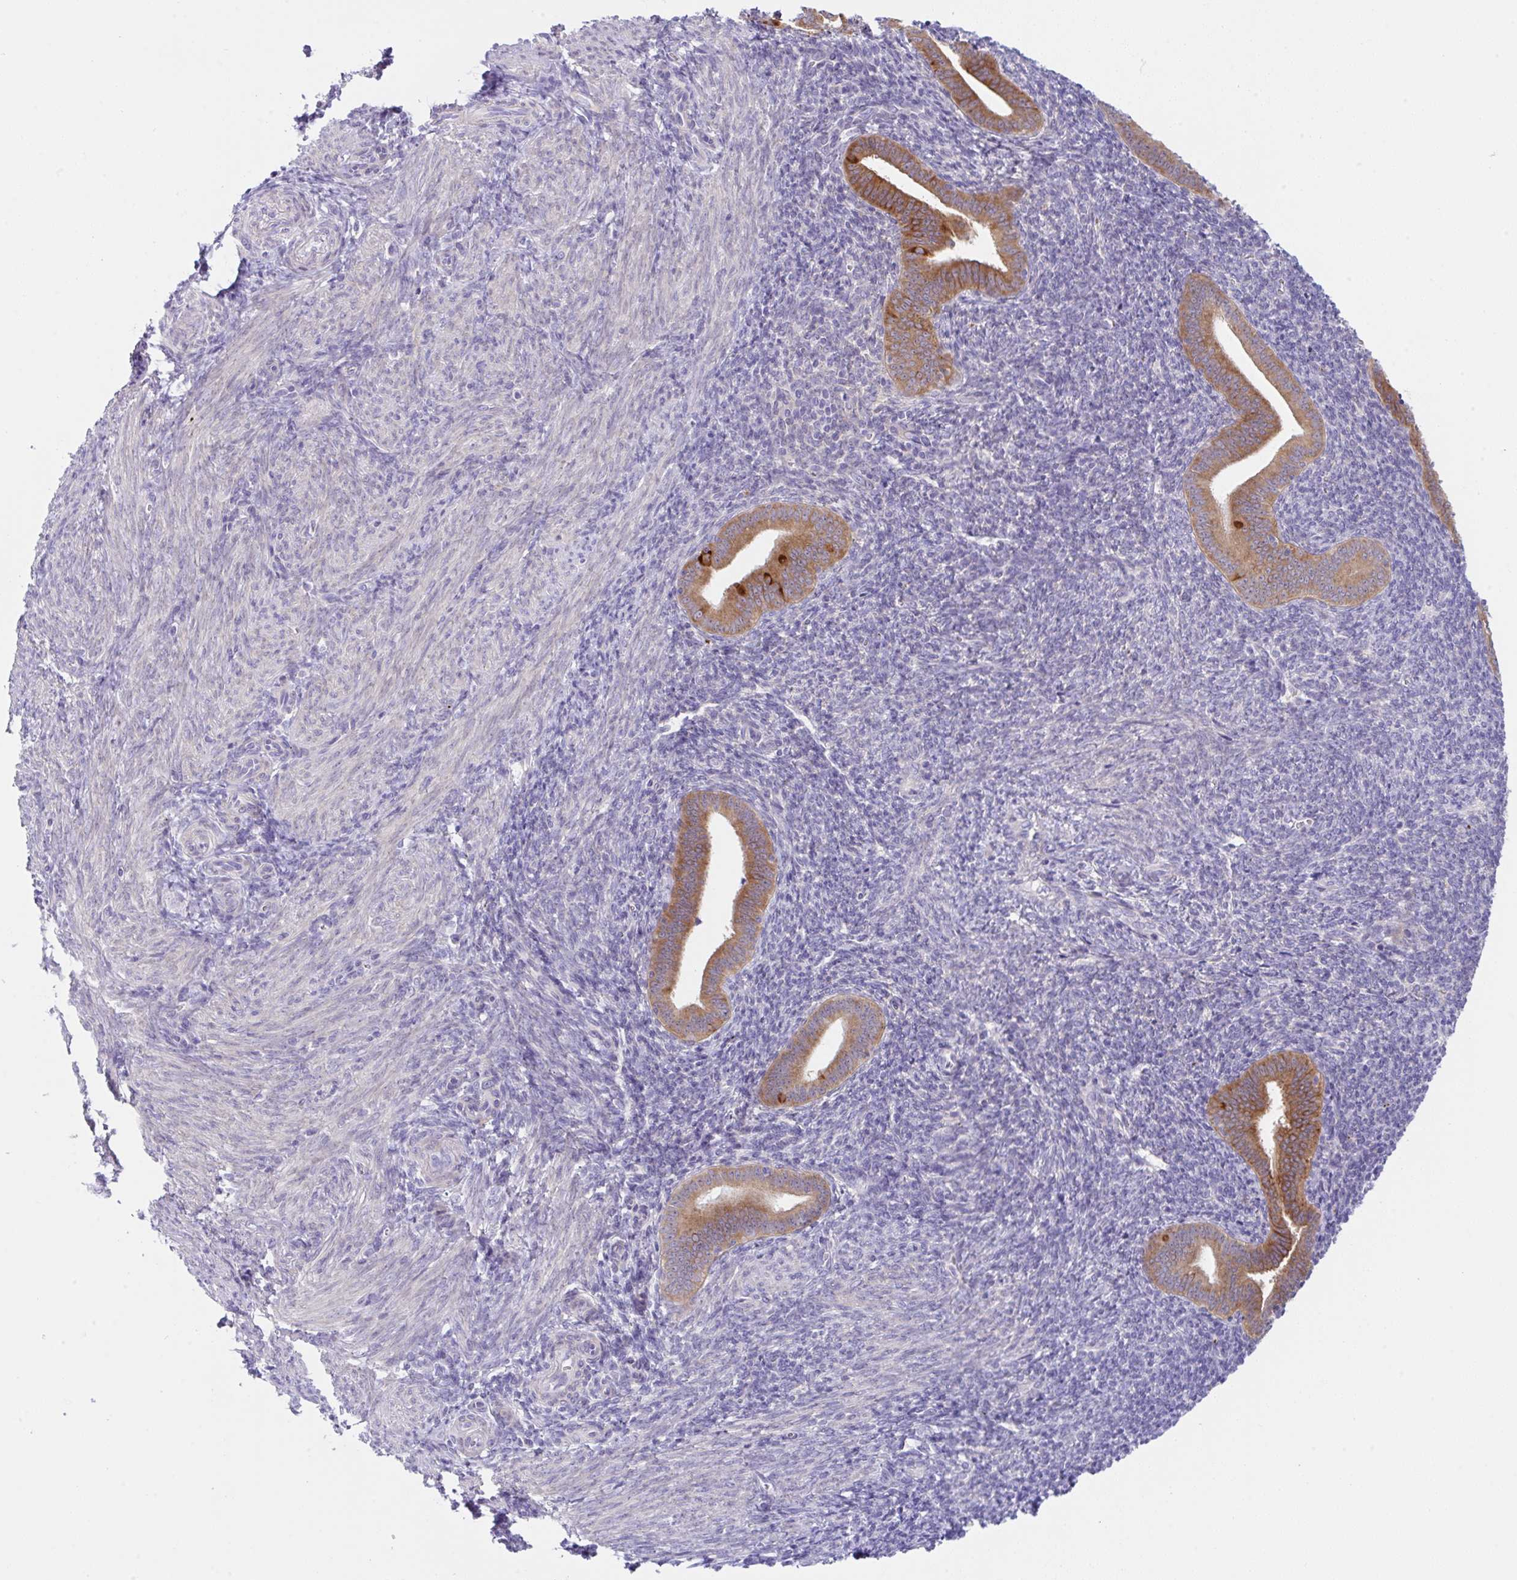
{"staining": {"intensity": "negative", "quantity": "none", "location": "none"}, "tissue": "endometrium", "cell_type": "Cells in endometrial stroma", "image_type": "normal", "snomed": [{"axis": "morphology", "description": "Normal tissue, NOS"}, {"axis": "topography", "description": "Endometrium"}], "caption": "Immunohistochemical staining of normal endometrium reveals no significant staining in cells in endometrial stroma. (DAB IHC with hematoxylin counter stain).", "gene": "TRAF4", "patient": {"sex": "female", "age": 25}}